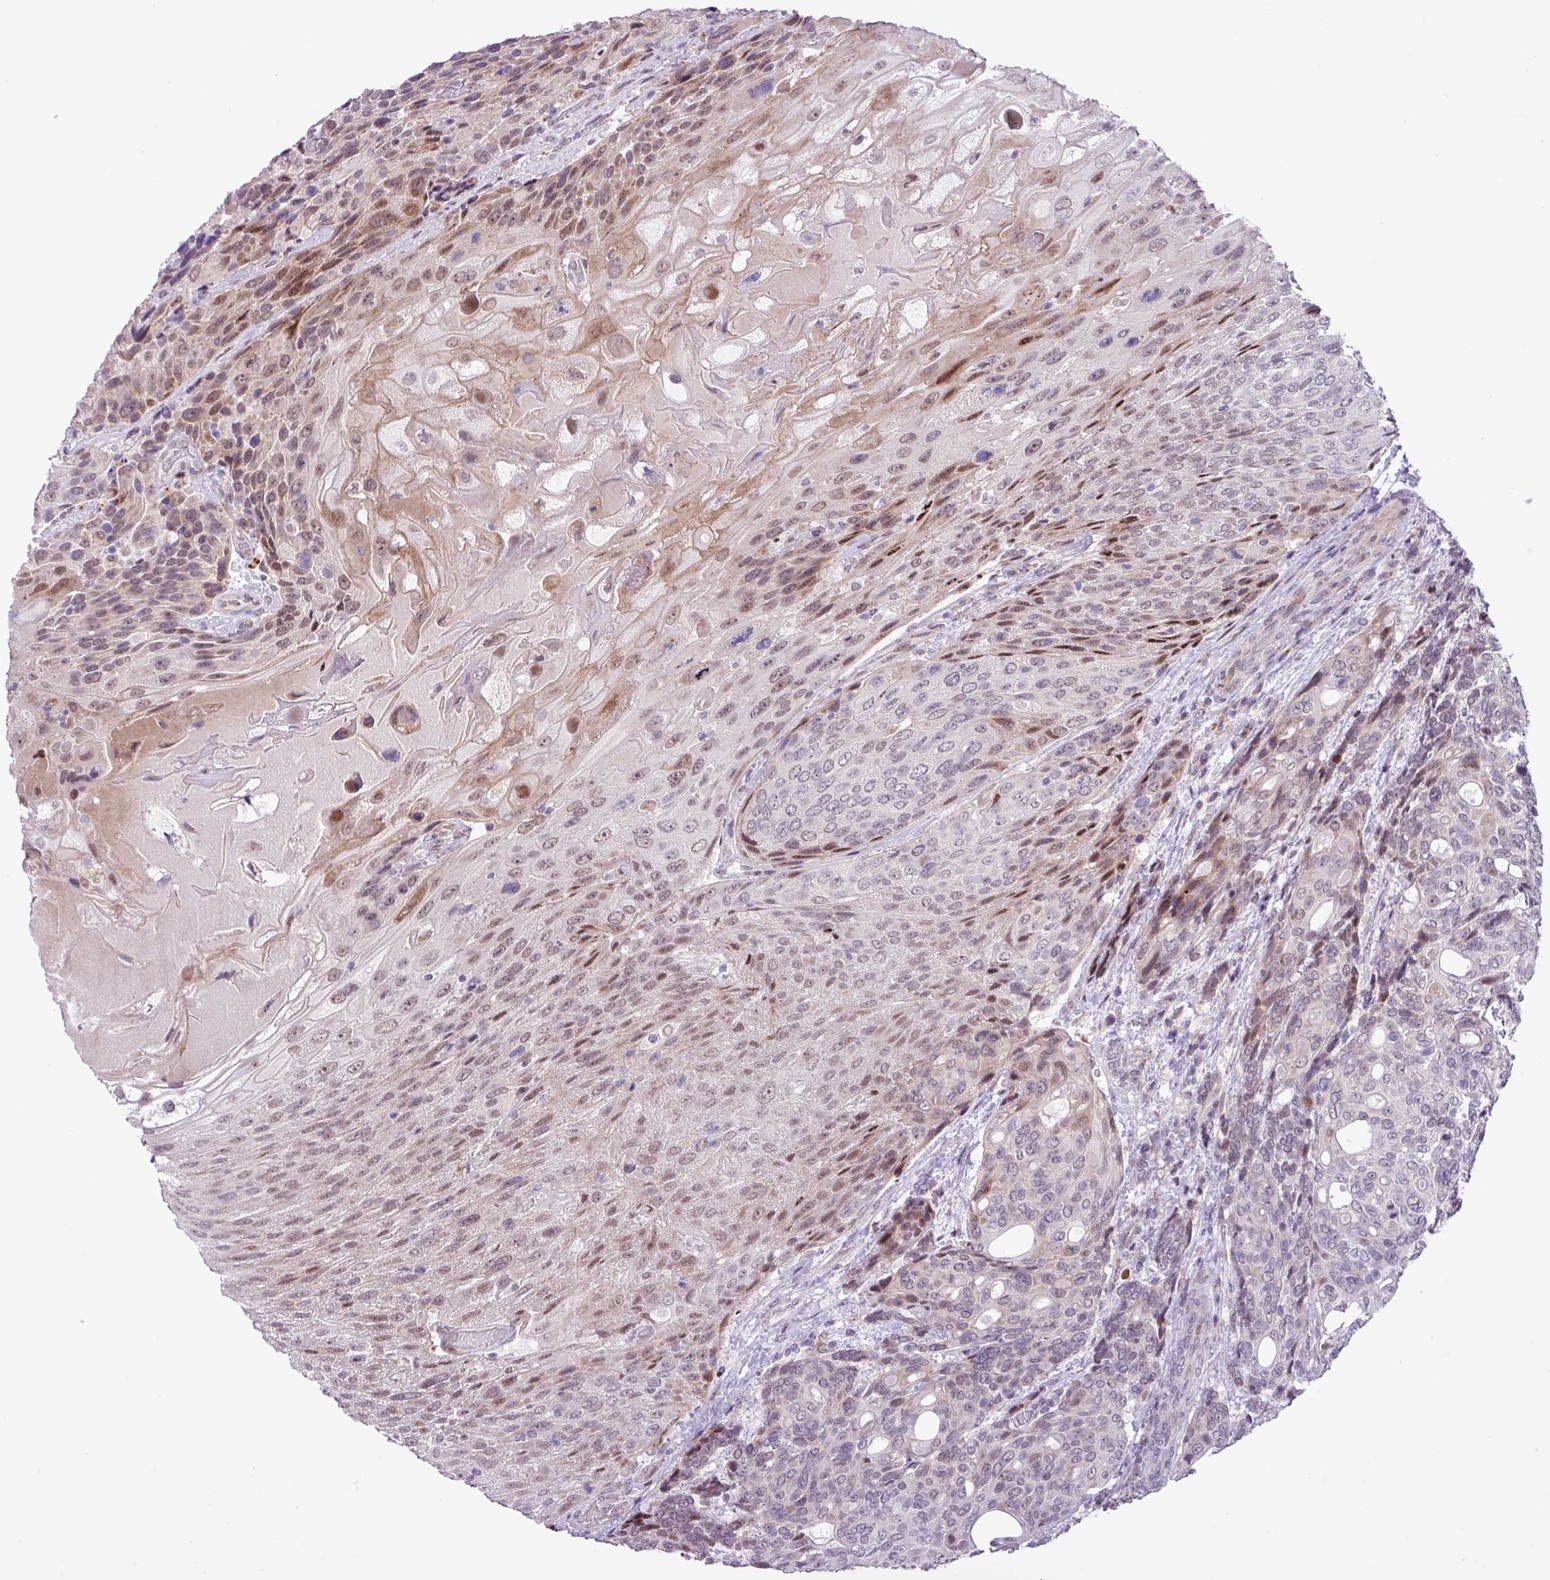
{"staining": {"intensity": "moderate", "quantity": "25%-75%", "location": "nuclear"}, "tissue": "urothelial cancer", "cell_type": "Tumor cells", "image_type": "cancer", "snomed": [{"axis": "morphology", "description": "Urothelial carcinoma, High grade"}, {"axis": "topography", "description": "Urinary bladder"}], "caption": "This histopathology image exhibits IHC staining of human urothelial cancer, with medium moderate nuclear expression in approximately 25%-75% of tumor cells.", "gene": "ZNF354A", "patient": {"sex": "female", "age": 70}}